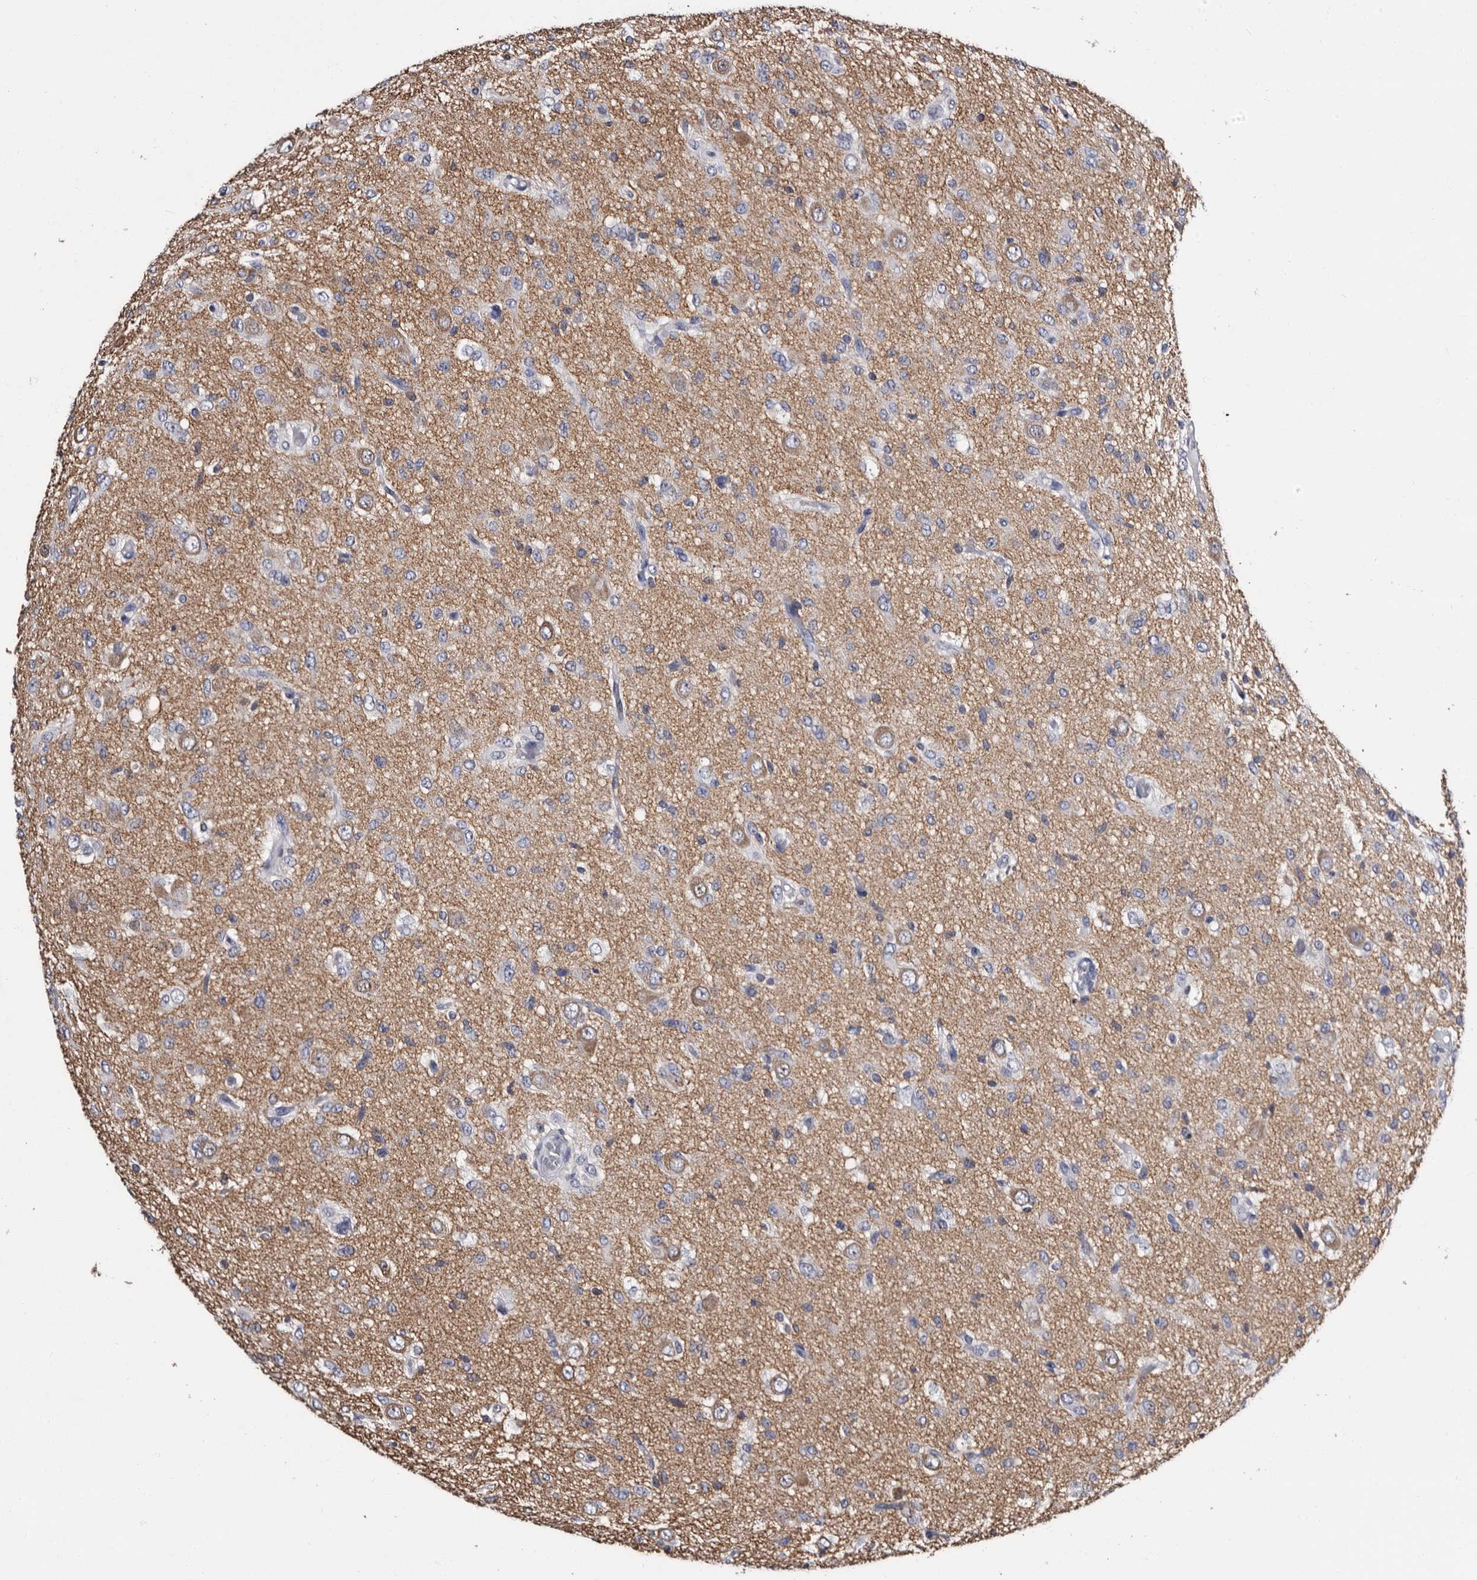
{"staining": {"intensity": "negative", "quantity": "none", "location": "none"}, "tissue": "glioma", "cell_type": "Tumor cells", "image_type": "cancer", "snomed": [{"axis": "morphology", "description": "Glioma, malignant, High grade"}, {"axis": "topography", "description": "Brain"}], "caption": "Malignant high-grade glioma stained for a protein using immunohistochemistry exhibits no positivity tumor cells.", "gene": "EPB41L3", "patient": {"sex": "female", "age": 59}}